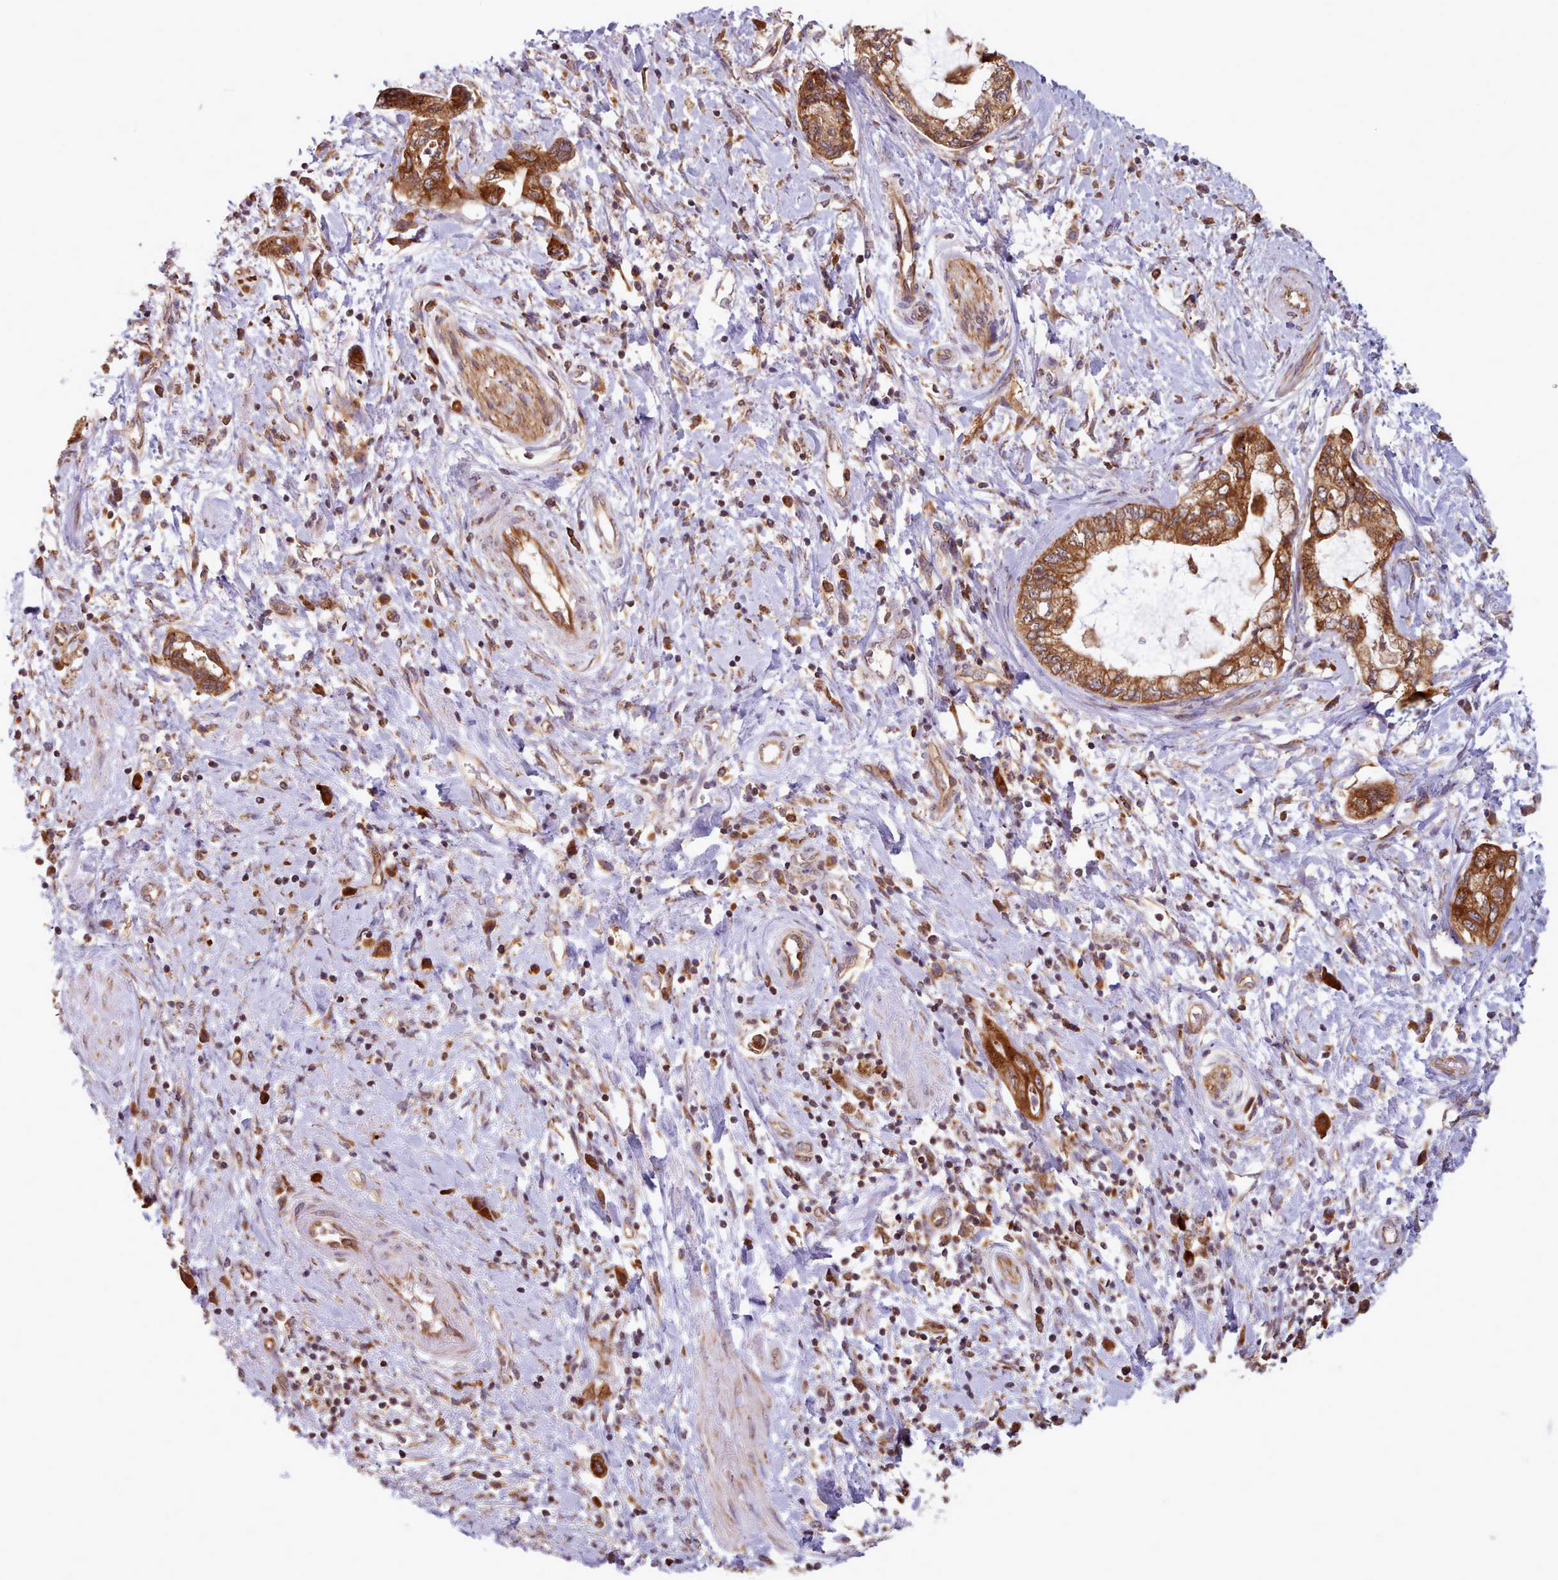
{"staining": {"intensity": "strong", "quantity": ">75%", "location": "cytoplasmic/membranous"}, "tissue": "pancreatic cancer", "cell_type": "Tumor cells", "image_type": "cancer", "snomed": [{"axis": "morphology", "description": "Adenocarcinoma, NOS"}, {"axis": "topography", "description": "Pancreas"}], "caption": "Strong cytoplasmic/membranous protein positivity is seen in about >75% of tumor cells in adenocarcinoma (pancreatic).", "gene": "CRYBG1", "patient": {"sex": "female", "age": 73}}